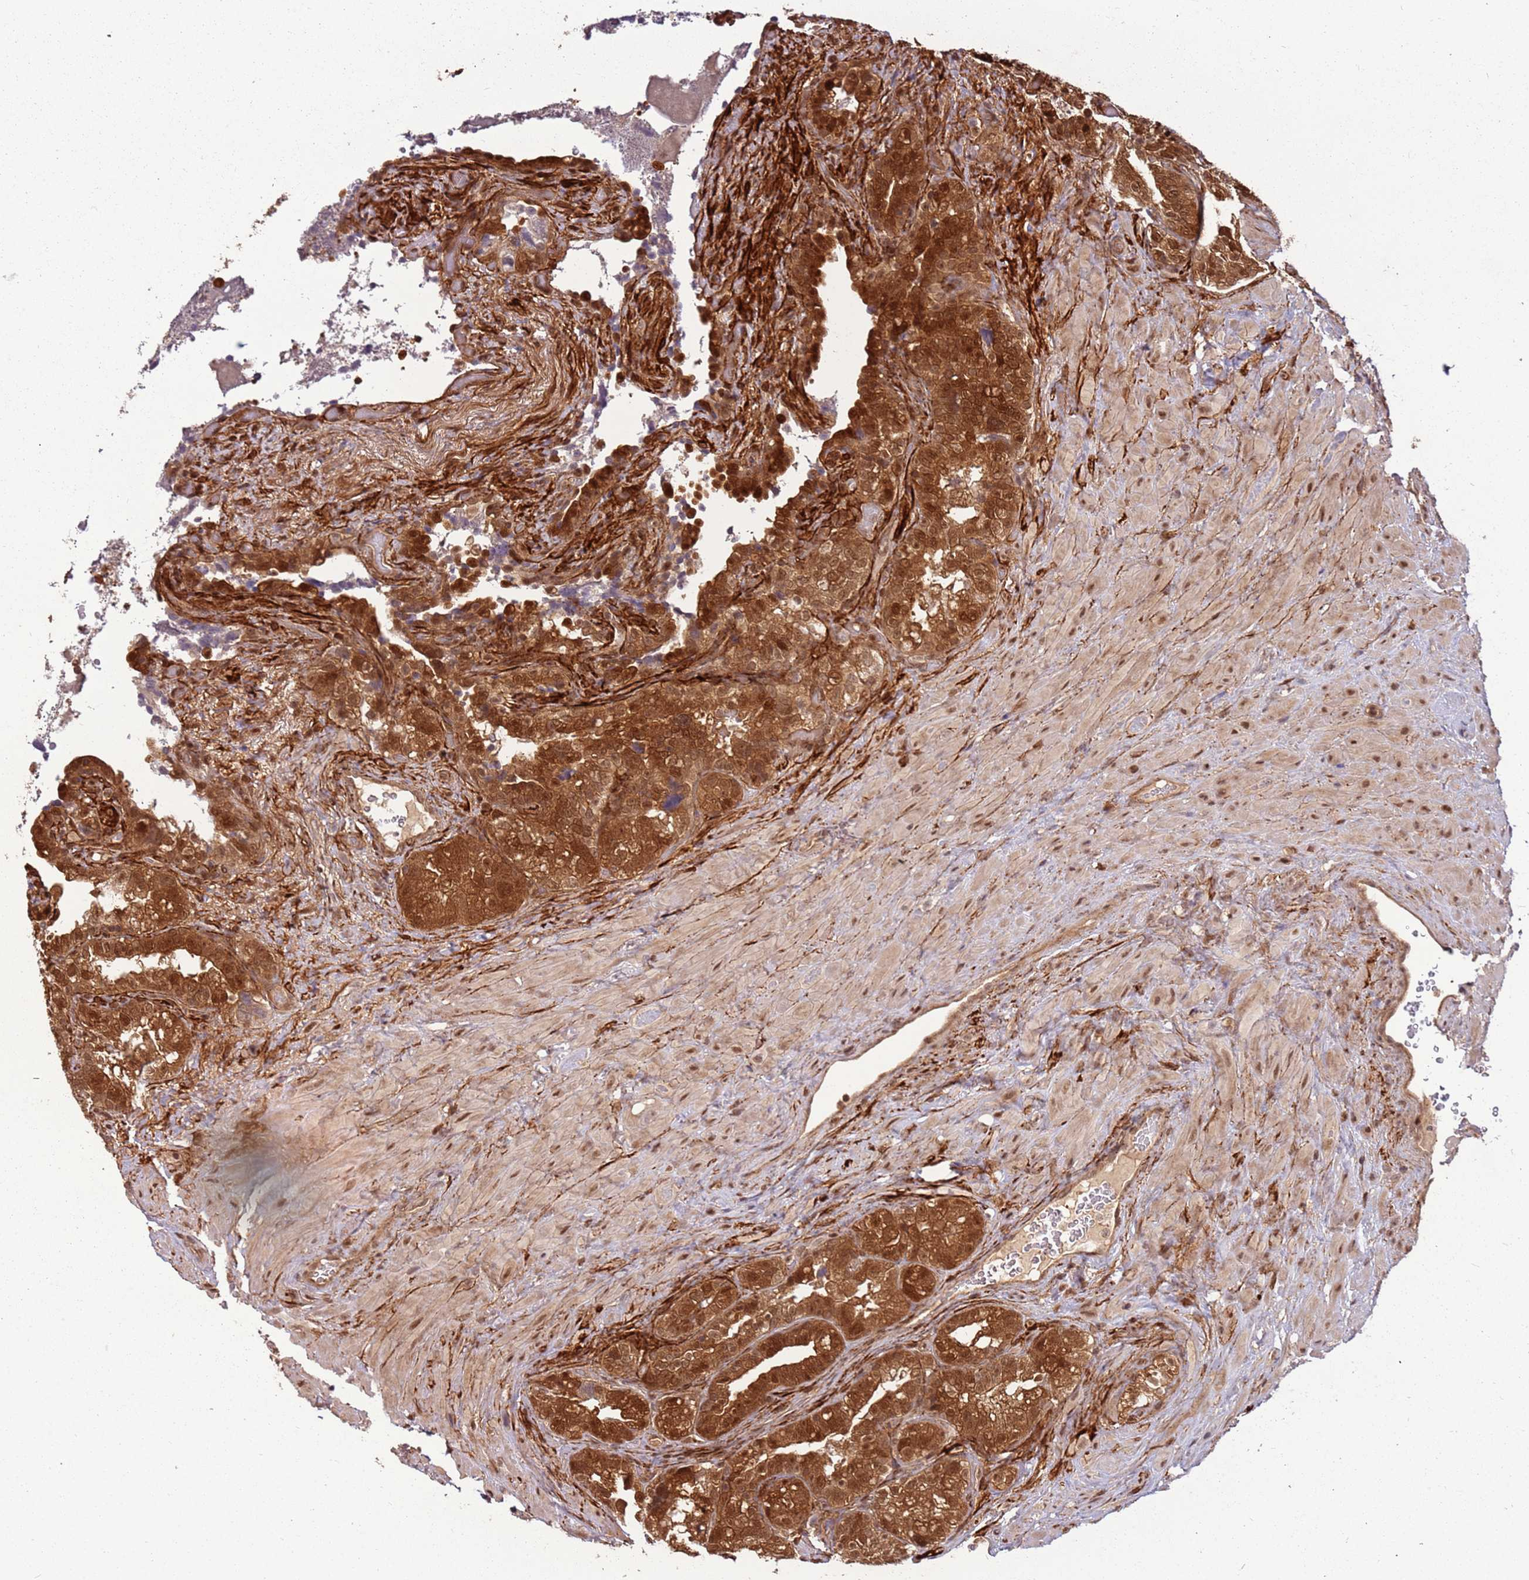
{"staining": {"intensity": "strong", "quantity": ">75%", "location": "cytoplasmic/membranous,nuclear"}, "tissue": "seminal vesicle", "cell_type": "Glandular cells", "image_type": "normal", "snomed": [{"axis": "morphology", "description": "Normal tissue, NOS"}, {"axis": "topography", "description": "Seminal veicle"}, {"axis": "topography", "description": "Peripheral nerve tissue"}], "caption": "A high-resolution histopathology image shows immunohistochemistry (IHC) staining of normal seminal vesicle, which reveals strong cytoplasmic/membranous,nuclear positivity in about >75% of glandular cells.", "gene": "PGLS", "patient": {"sex": "male", "age": 67}}